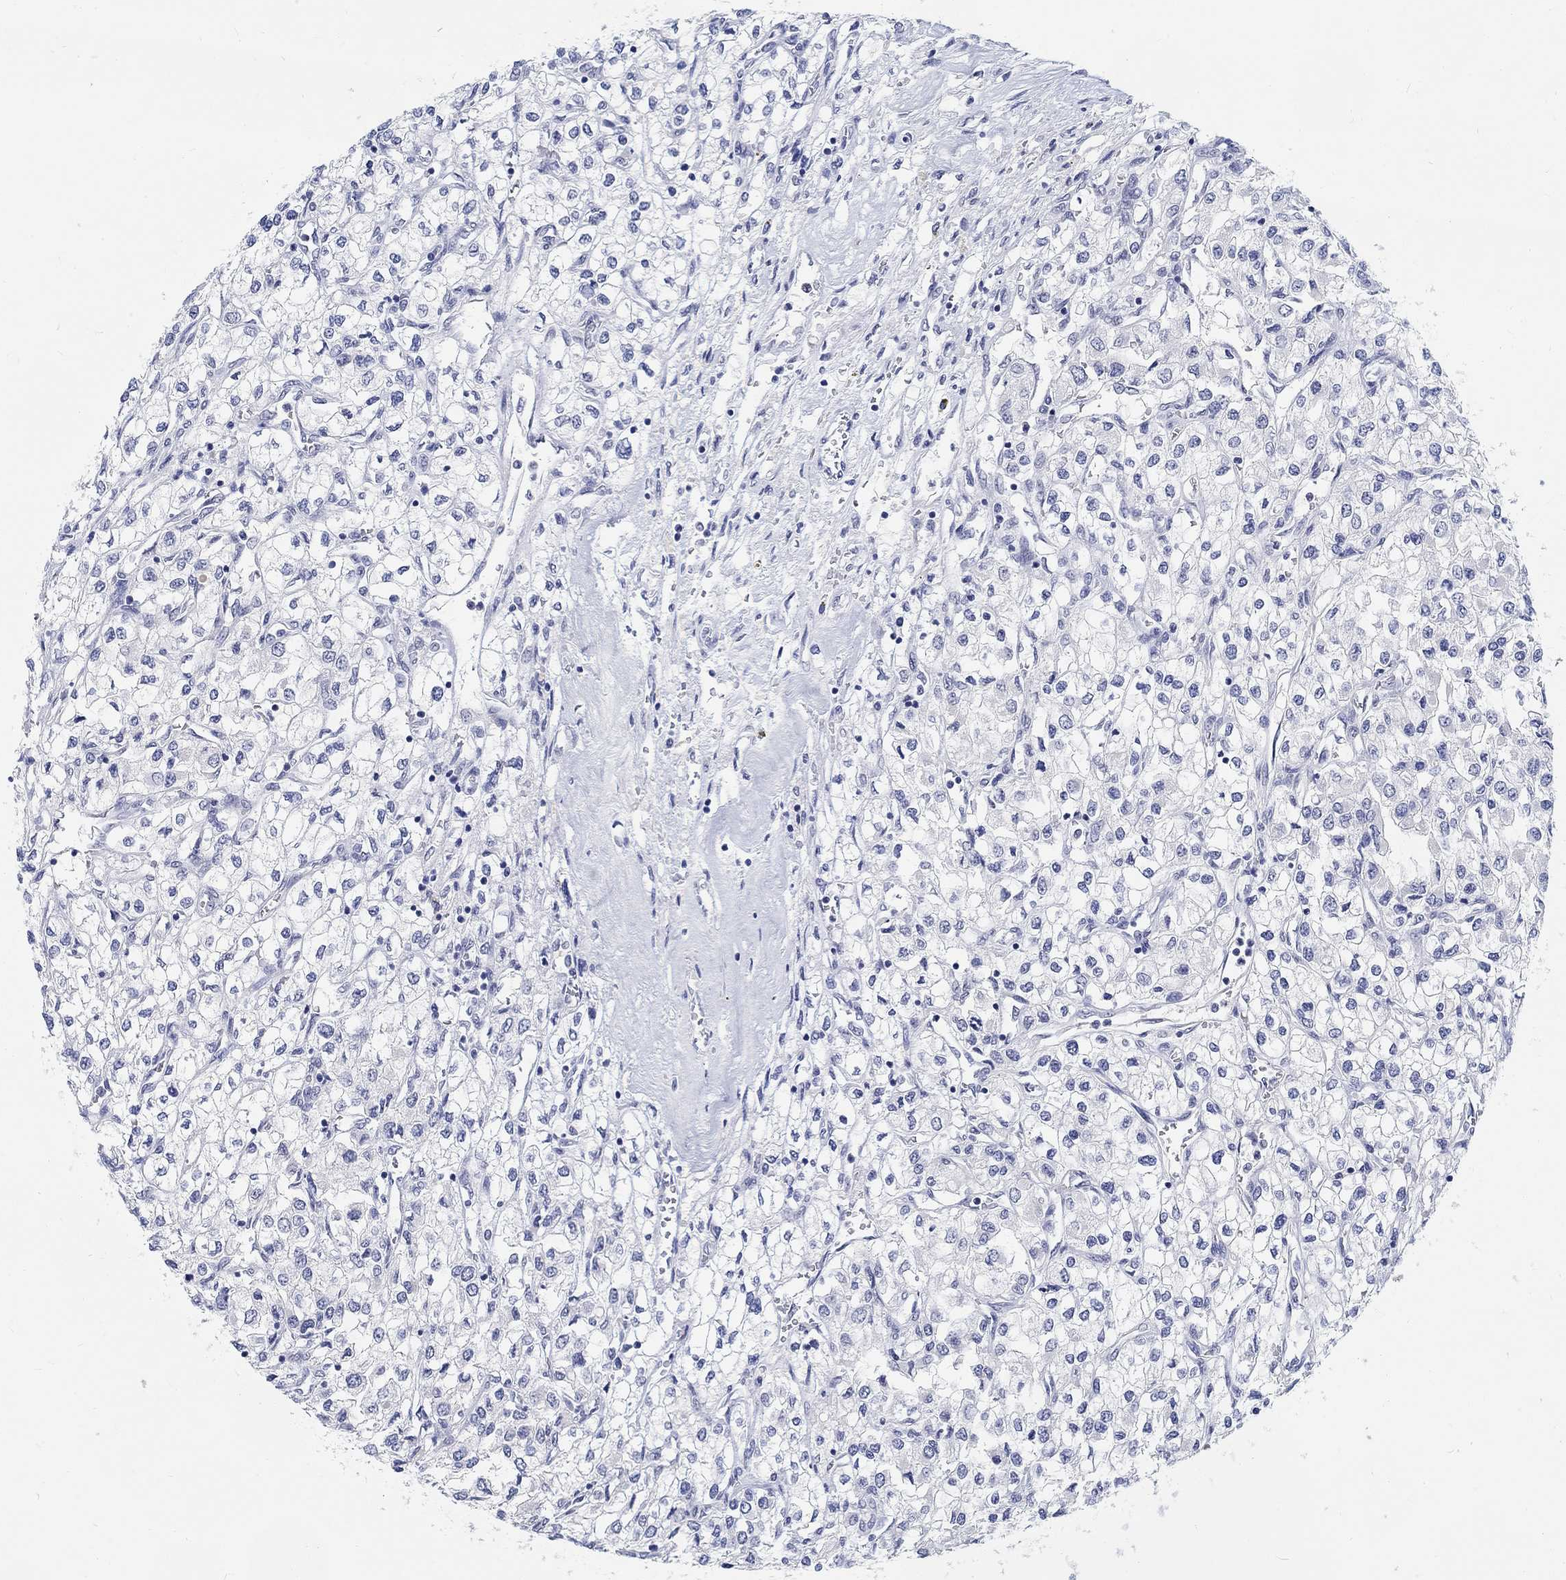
{"staining": {"intensity": "negative", "quantity": "none", "location": "none"}, "tissue": "renal cancer", "cell_type": "Tumor cells", "image_type": "cancer", "snomed": [{"axis": "morphology", "description": "Adenocarcinoma, NOS"}, {"axis": "topography", "description": "Kidney"}], "caption": "High magnification brightfield microscopy of renal cancer (adenocarcinoma) stained with DAB (brown) and counterstained with hematoxylin (blue): tumor cells show no significant staining.", "gene": "ANKS1B", "patient": {"sex": "male", "age": 80}}